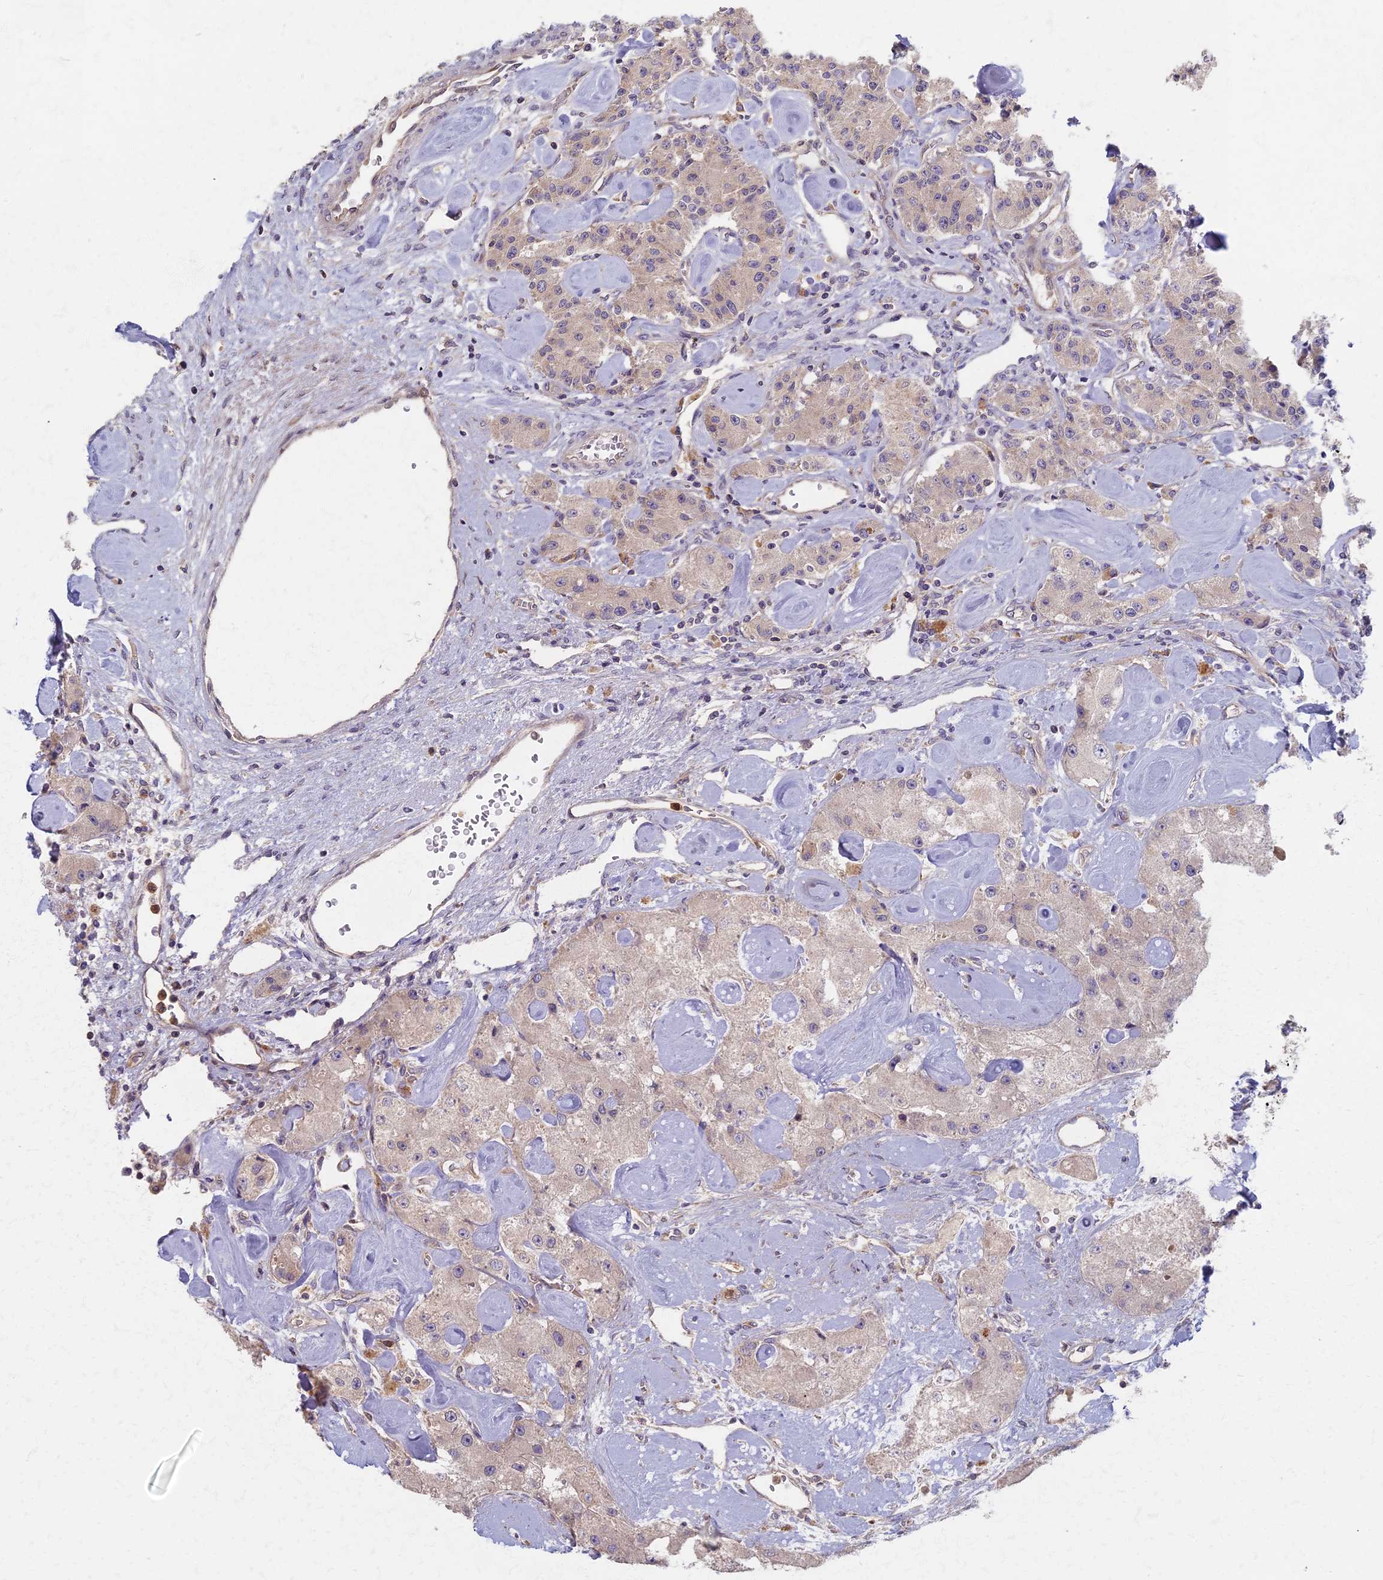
{"staining": {"intensity": "negative", "quantity": "none", "location": "none"}, "tissue": "carcinoid", "cell_type": "Tumor cells", "image_type": "cancer", "snomed": [{"axis": "morphology", "description": "Carcinoid, malignant, NOS"}, {"axis": "topography", "description": "Pancreas"}], "caption": "This is an immunohistochemistry histopathology image of carcinoid (malignant). There is no positivity in tumor cells.", "gene": "AP4E1", "patient": {"sex": "male", "age": 41}}